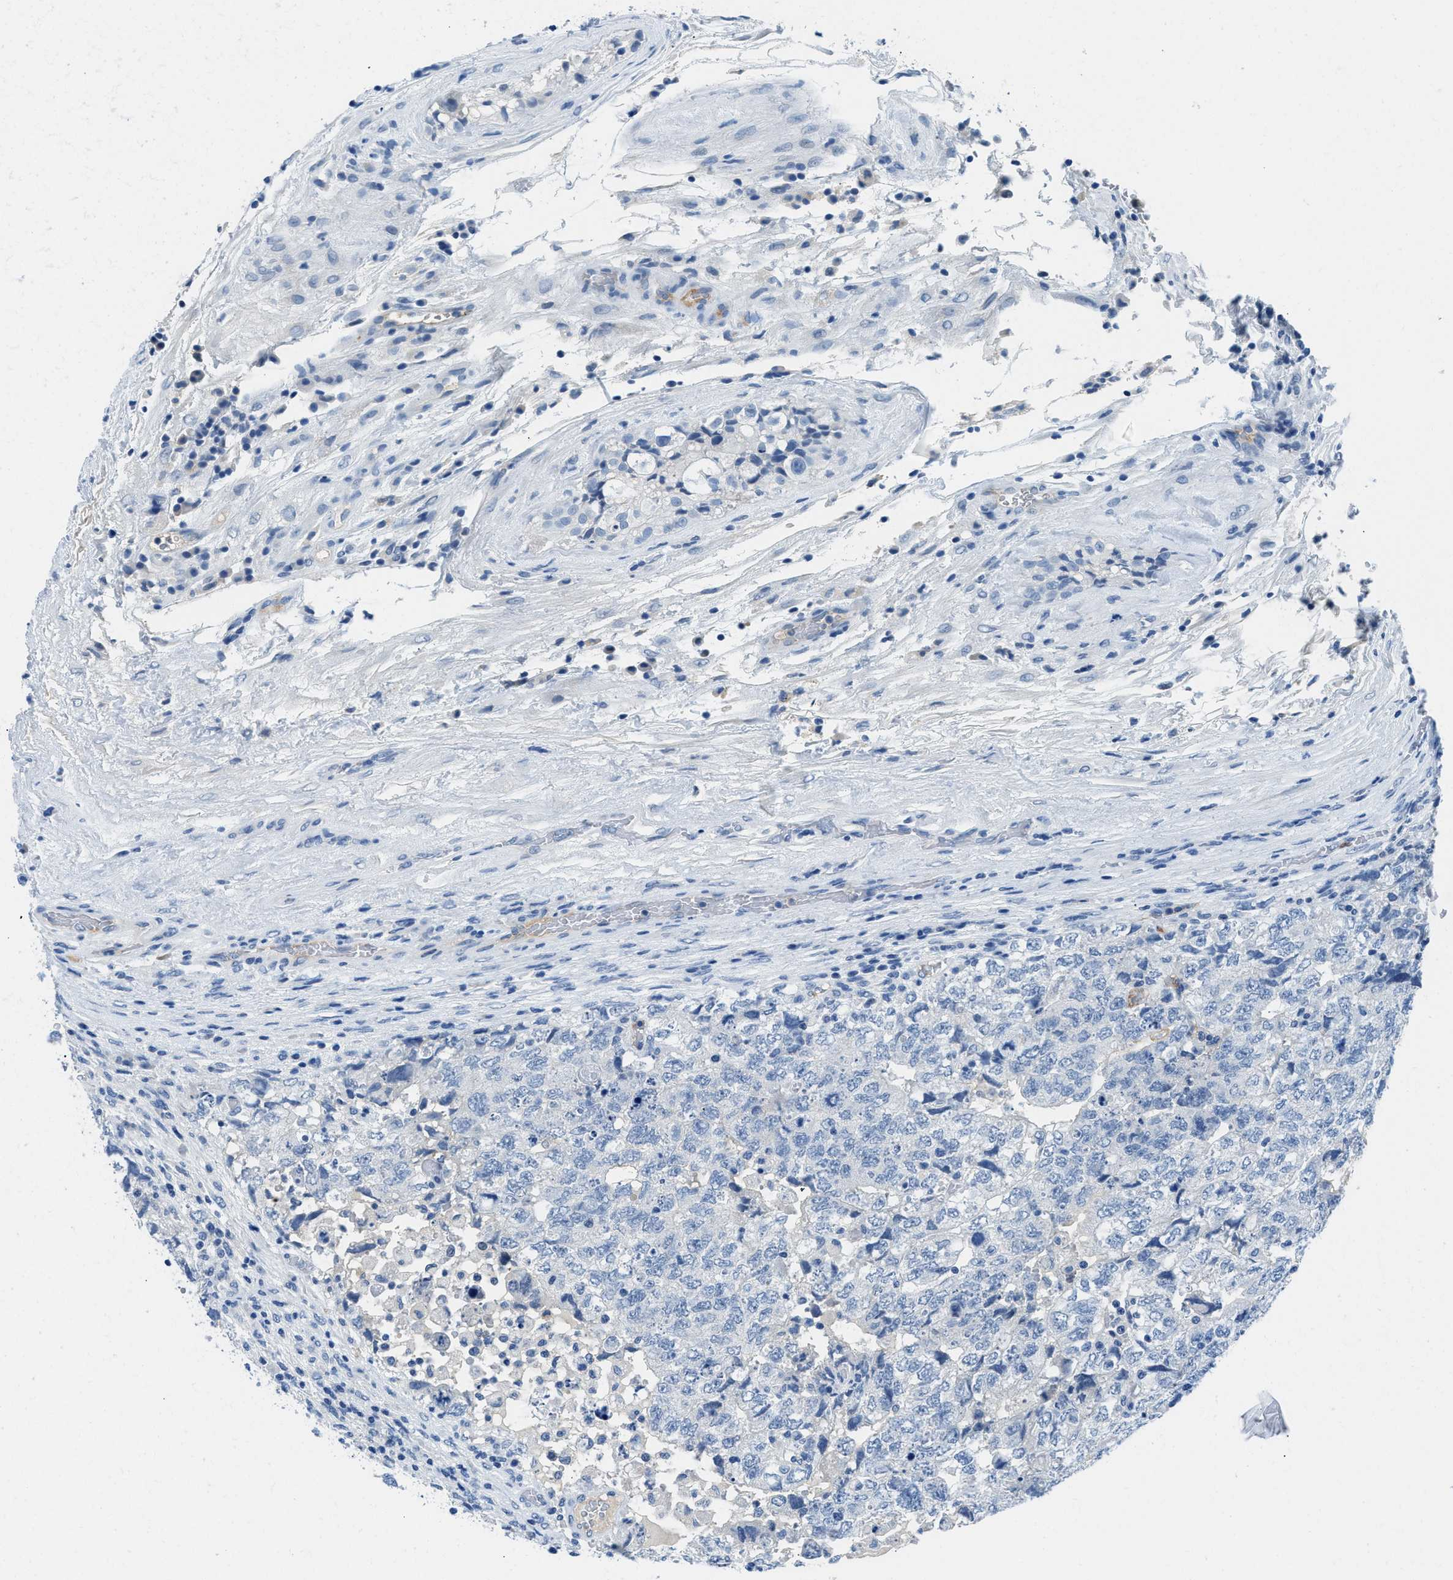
{"staining": {"intensity": "negative", "quantity": "none", "location": "none"}, "tissue": "testis cancer", "cell_type": "Tumor cells", "image_type": "cancer", "snomed": [{"axis": "morphology", "description": "Carcinoma, Embryonal, NOS"}, {"axis": "topography", "description": "Testis"}], "caption": "There is no significant staining in tumor cells of testis cancer (embryonal carcinoma). Brightfield microscopy of IHC stained with DAB (3,3'-diaminobenzidine) (brown) and hematoxylin (blue), captured at high magnification.", "gene": "MBL2", "patient": {"sex": "male", "age": 36}}